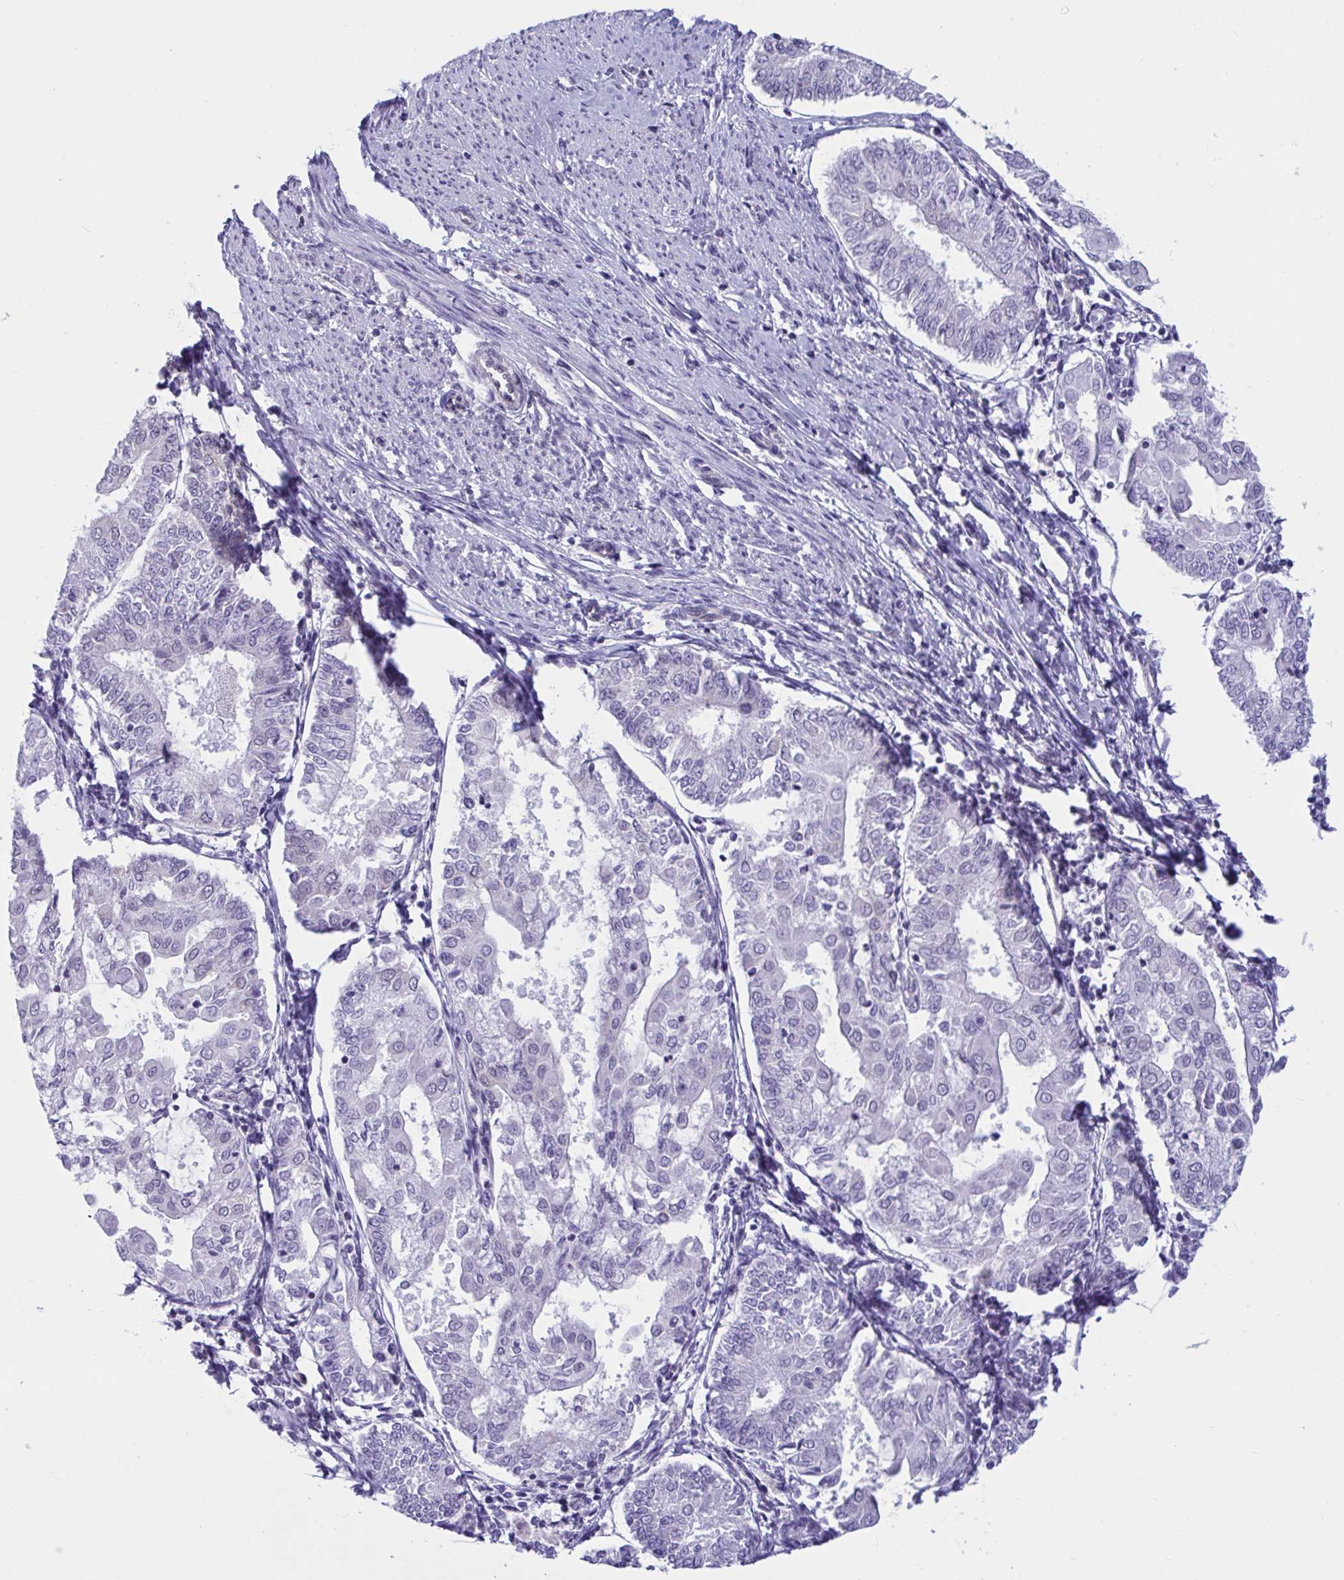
{"staining": {"intensity": "negative", "quantity": "none", "location": "none"}, "tissue": "endometrial cancer", "cell_type": "Tumor cells", "image_type": "cancer", "snomed": [{"axis": "morphology", "description": "Adenocarcinoma, NOS"}, {"axis": "topography", "description": "Endometrium"}], "caption": "Human endometrial cancer stained for a protein using immunohistochemistry exhibits no expression in tumor cells.", "gene": "CAMLG", "patient": {"sex": "female", "age": 68}}